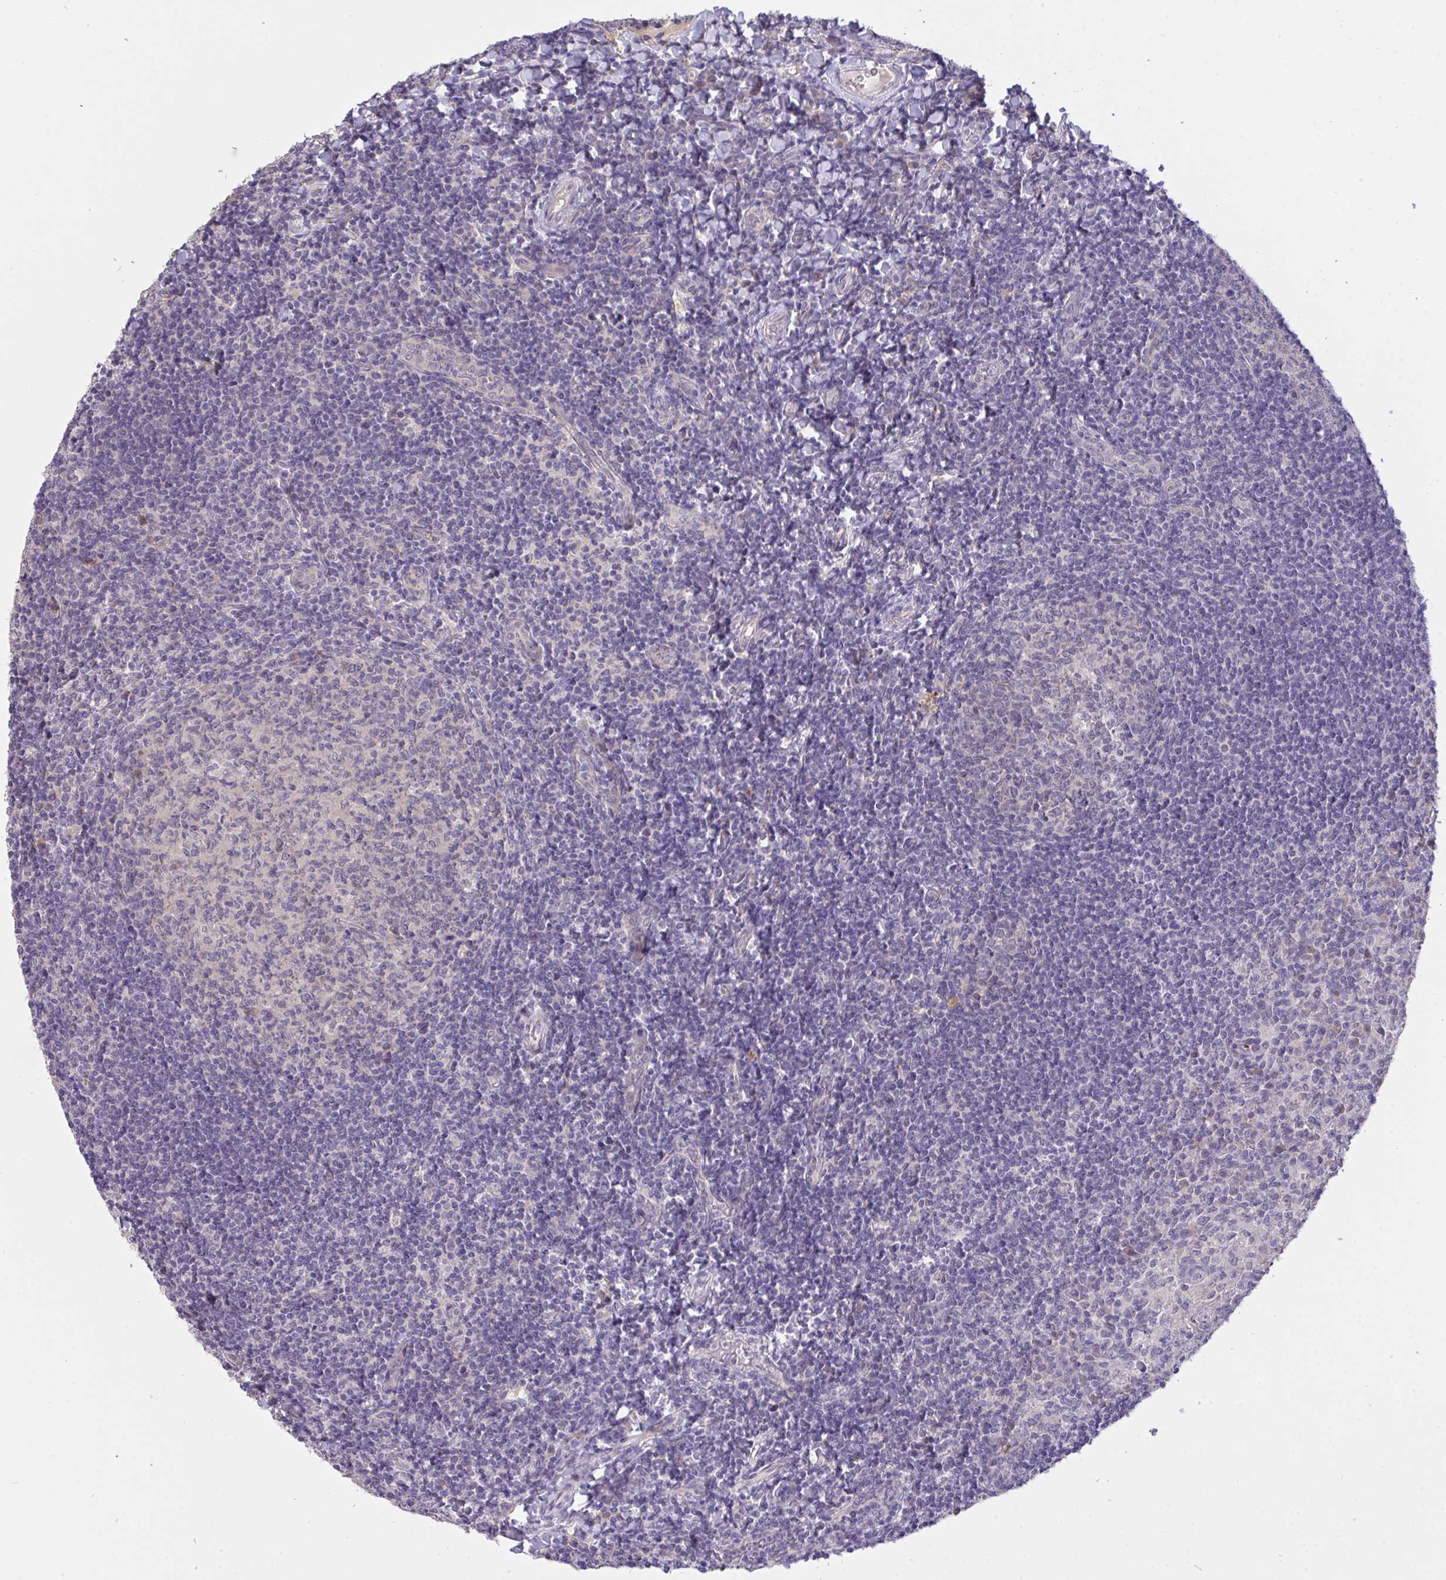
{"staining": {"intensity": "negative", "quantity": "none", "location": "none"}, "tissue": "tonsil", "cell_type": "Germinal center cells", "image_type": "normal", "snomed": [{"axis": "morphology", "description": "Normal tissue, NOS"}, {"axis": "topography", "description": "Tonsil"}], "caption": "Germinal center cells are negative for protein expression in normal human tonsil. (Immunohistochemistry, brightfield microscopy, high magnification).", "gene": "C19orf54", "patient": {"sex": "female", "age": 10}}